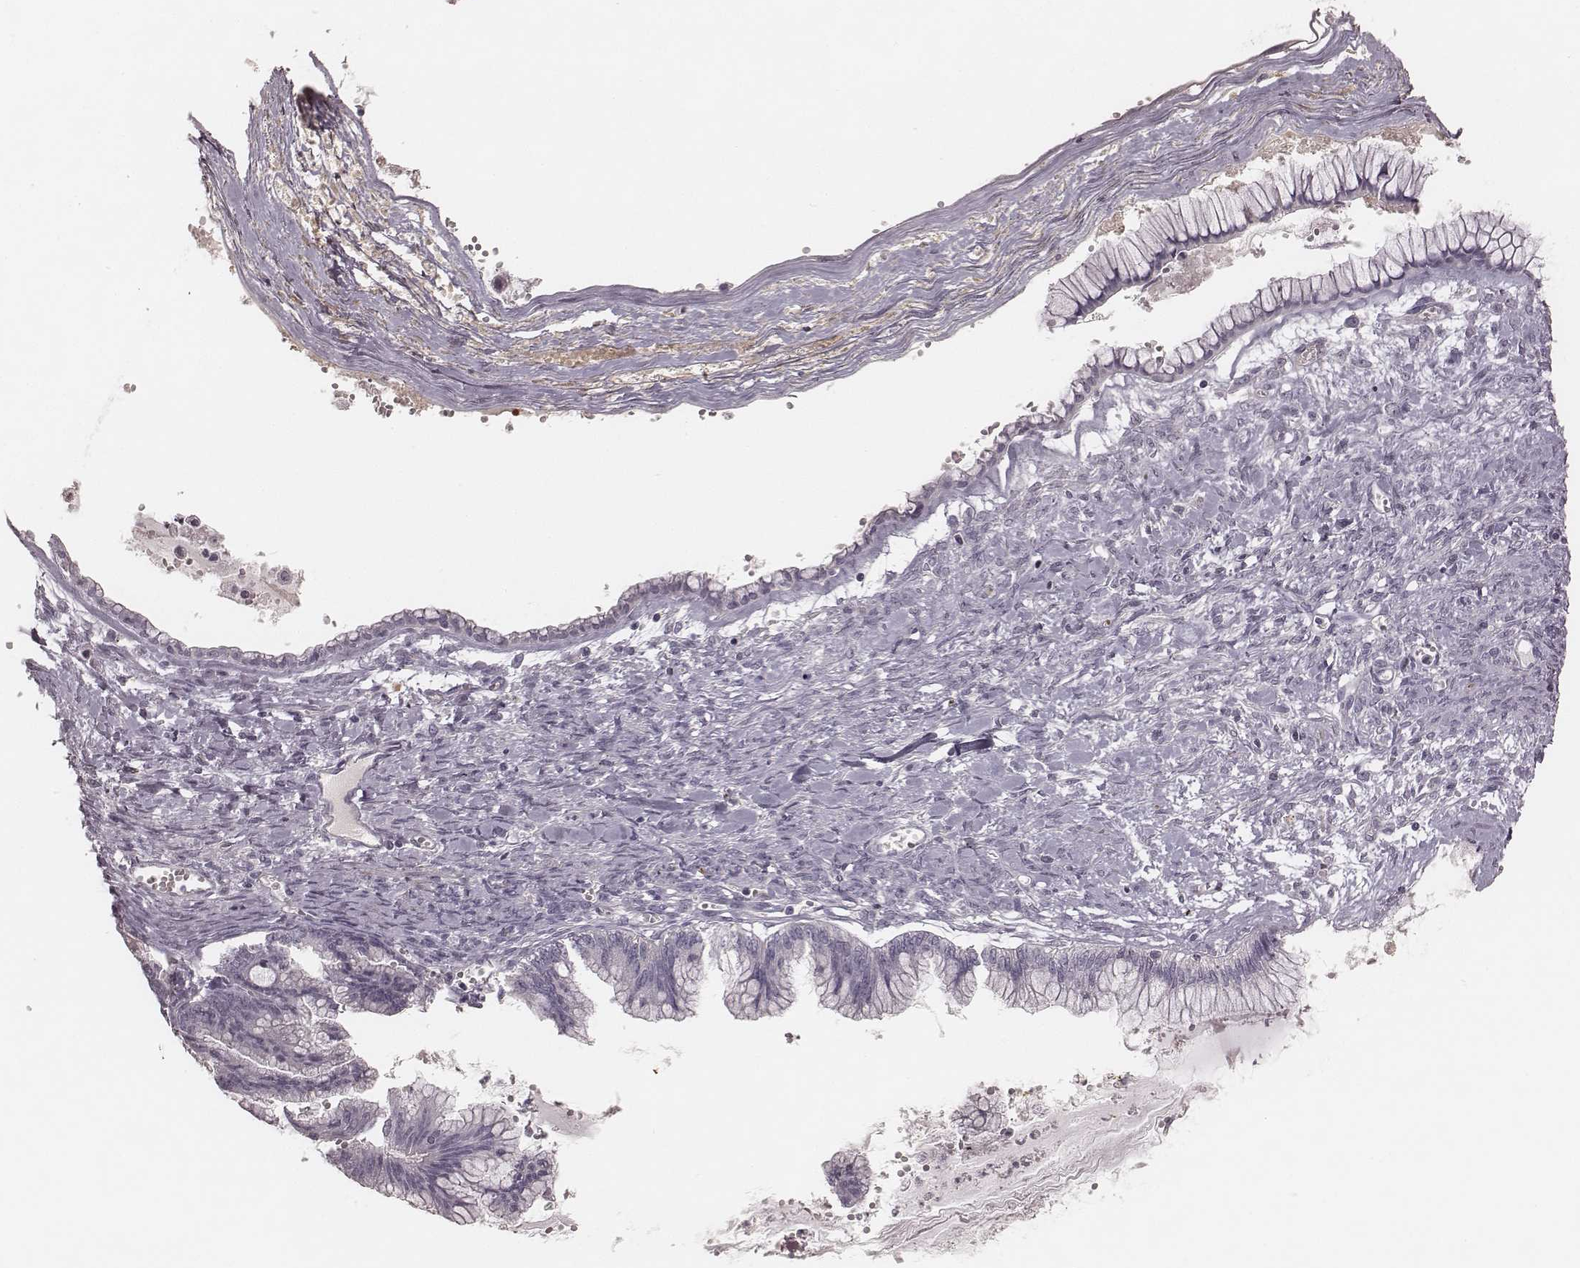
{"staining": {"intensity": "negative", "quantity": "none", "location": "none"}, "tissue": "ovarian cancer", "cell_type": "Tumor cells", "image_type": "cancer", "snomed": [{"axis": "morphology", "description": "Cystadenocarcinoma, mucinous, NOS"}, {"axis": "topography", "description": "Ovary"}], "caption": "High magnification brightfield microscopy of ovarian mucinous cystadenocarcinoma stained with DAB (3,3'-diaminobenzidine) (brown) and counterstained with hematoxylin (blue): tumor cells show no significant expression.", "gene": "SMIM24", "patient": {"sex": "female", "age": 67}}